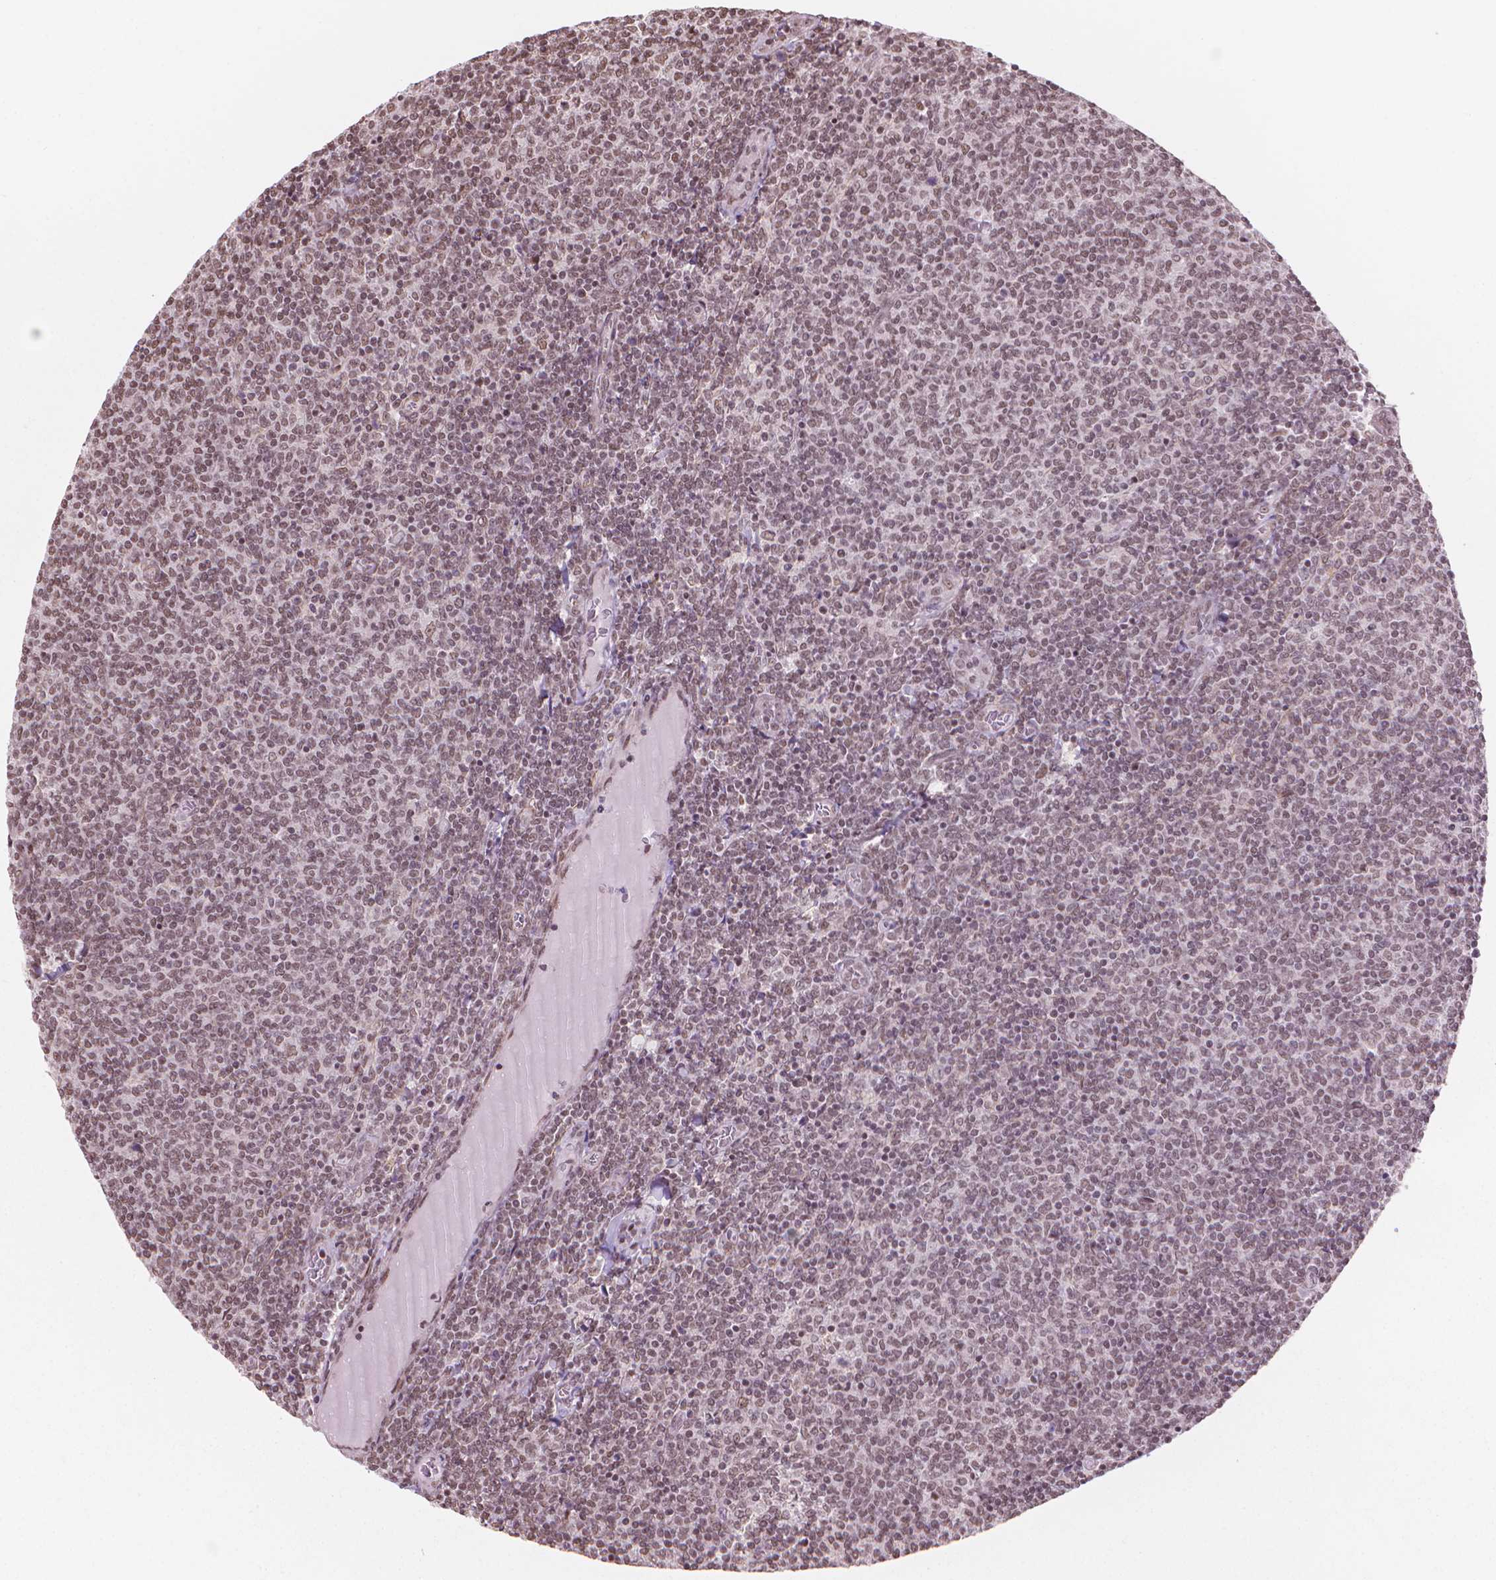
{"staining": {"intensity": "weak", "quantity": "25%-75%", "location": "nuclear"}, "tissue": "lymphoma", "cell_type": "Tumor cells", "image_type": "cancer", "snomed": [{"axis": "morphology", "description": "Malignant lymphoma, non-Hodgkin's type, Low grade"}, {"axis": "topography", "description": "Lymph node"}], "caption": "Low-grade malignant lymphoma, non-Hodgkin's type stained with a protein marker shows weak staining in tumor cells.", "gene": "HOXD4", "patient": {"sex": "male", "age": 52}}